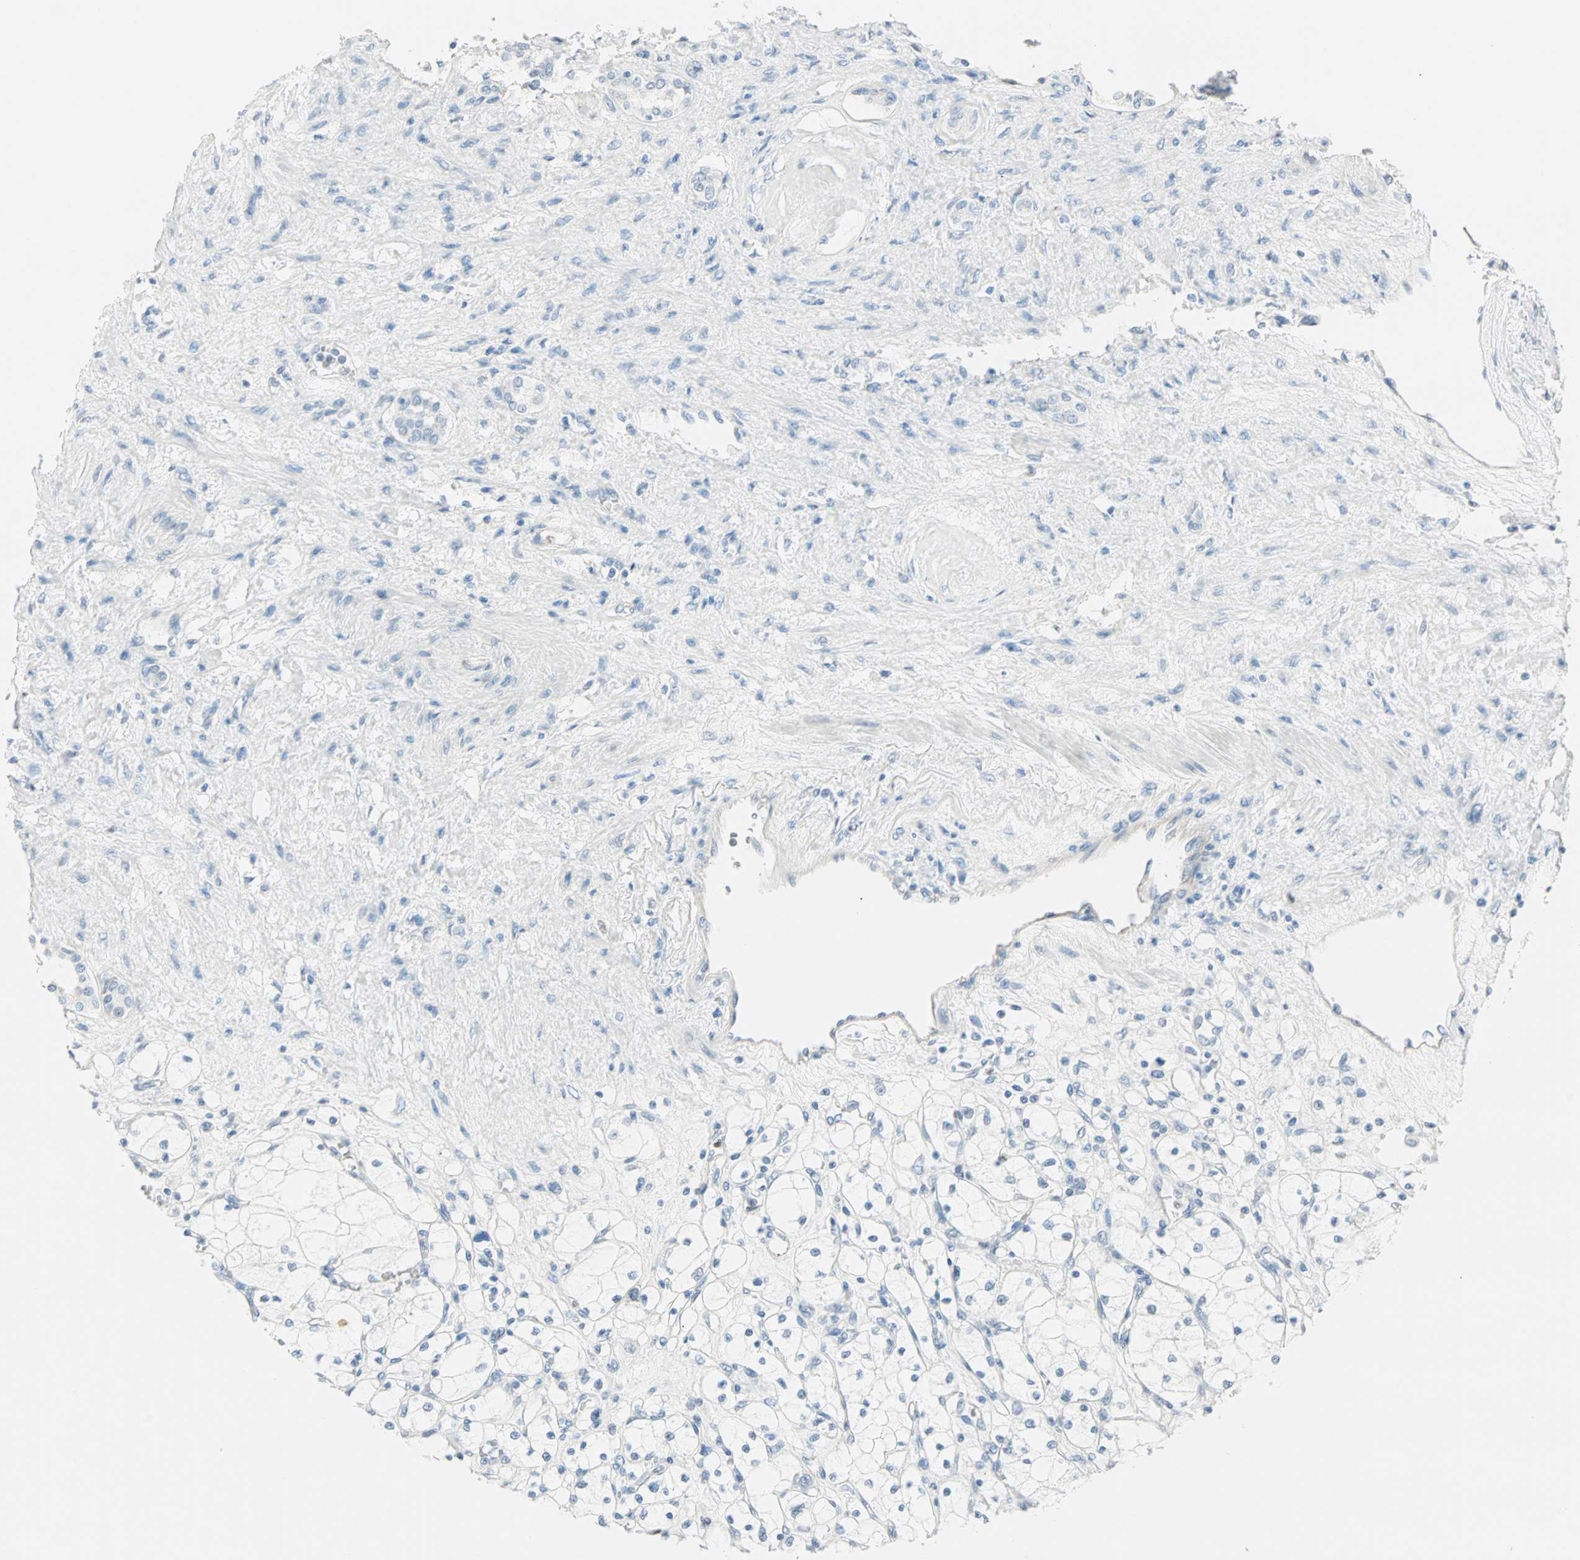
{"staining": {"intensity": "negative", "quantity": "none", "location": "none"}, "tissue": "renal cancer", "cell_type": "Tumor cells", "image_type": "cancer", "snomed": [{"axis": "morphology", "description": "Adenocarcinoma, NOS"}, {"axis": "topography", "description": "Kidney"}], "caption": "Immunohistochemical staining of renal adenocarcinoma exhibits no significant expression in tumor cells.", "gene": "MLLT10", "patient": {"sex": "female", "age": 83}}